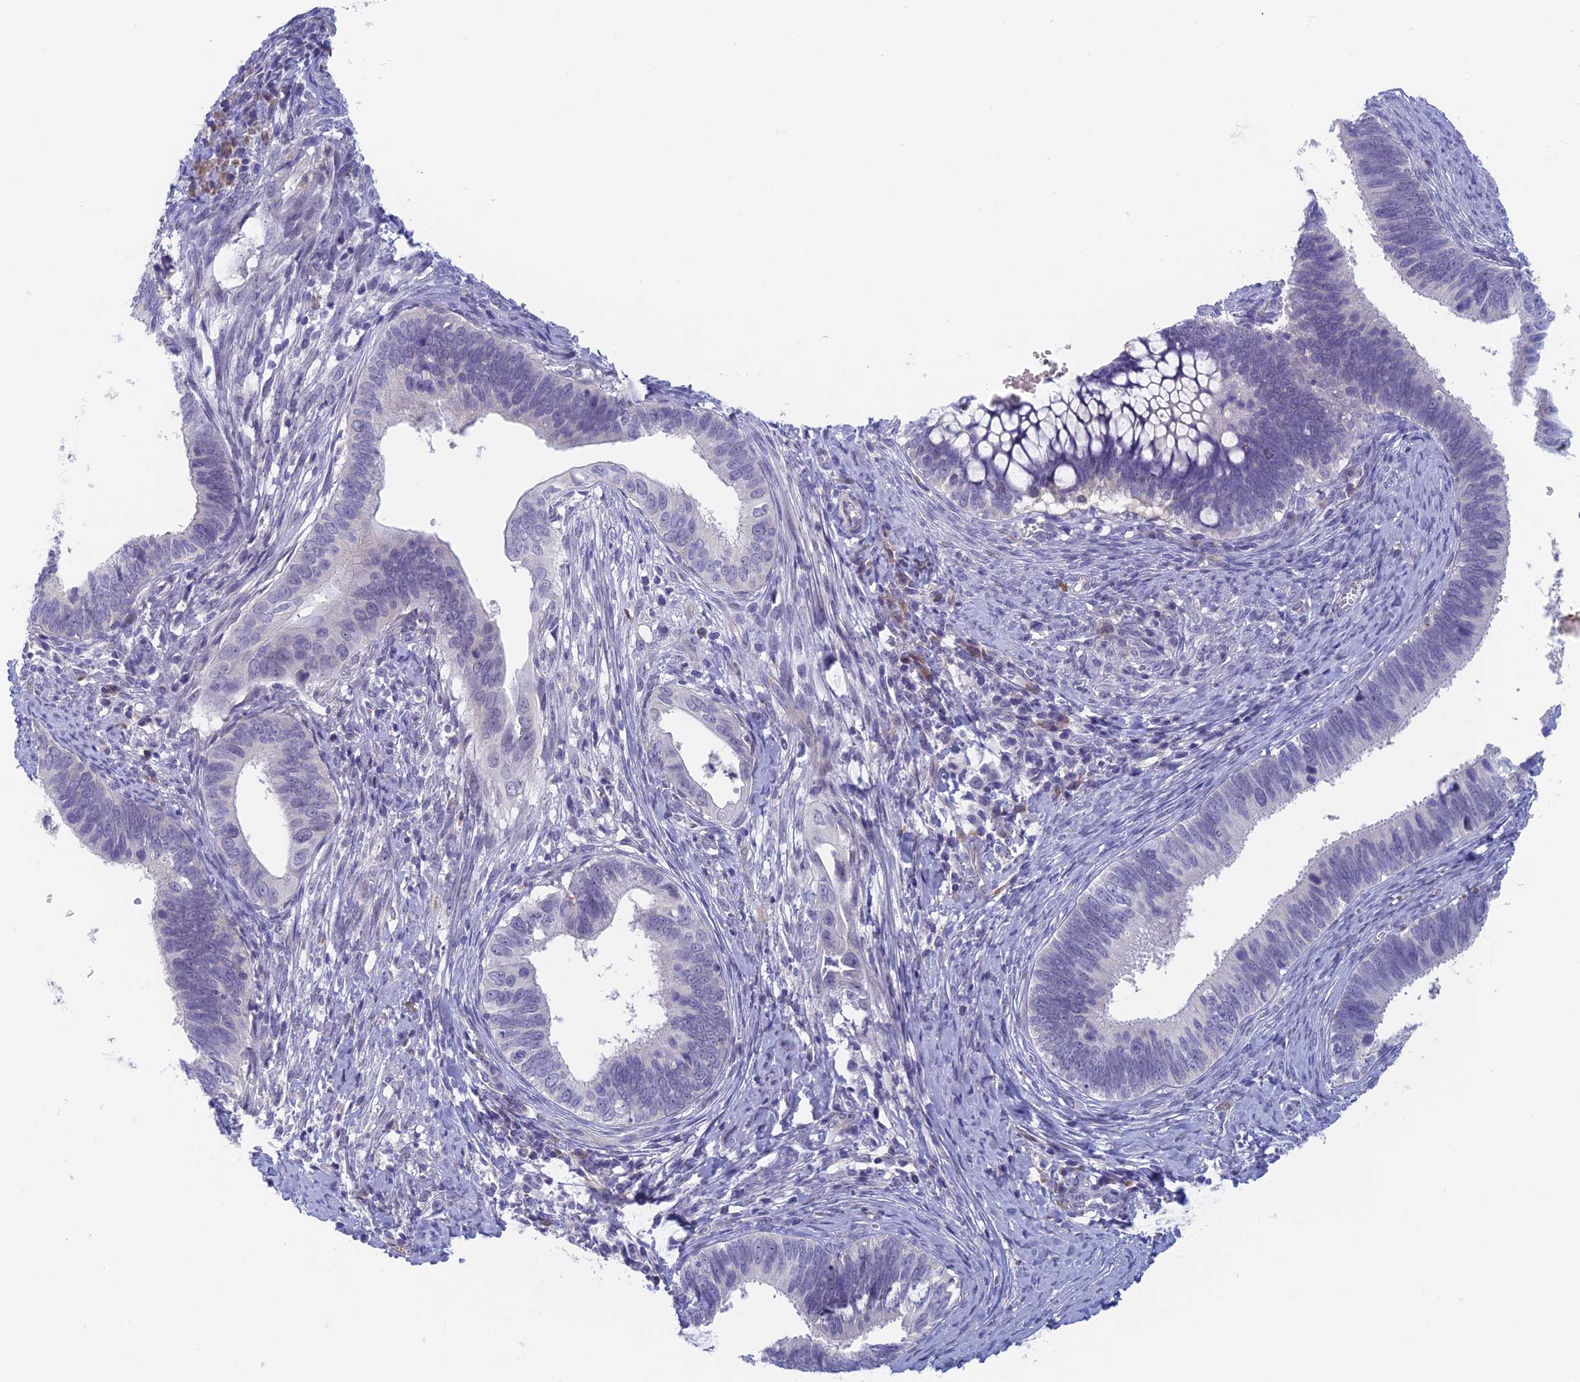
{"staining": {"intensity": "negative", "quantity": "none", "location": "none"}, "tissue": "cervical cancer", "cell_type": "Tumor cells", "image_type": "cancer", "snomed": [{"axis": "morphology", "description": "Adenocarcinoma, NOS"}, {"axis": "topography", "description": "Cervix"}], "caption": "DAB (3,3'-diaminobenzidine) immunohistochemical staining of human cervical adenocarcinoma displays no significant expression in tumor cells.", "gene": "PPP1R26", "patient": {"sex": "female", "age": 42}}